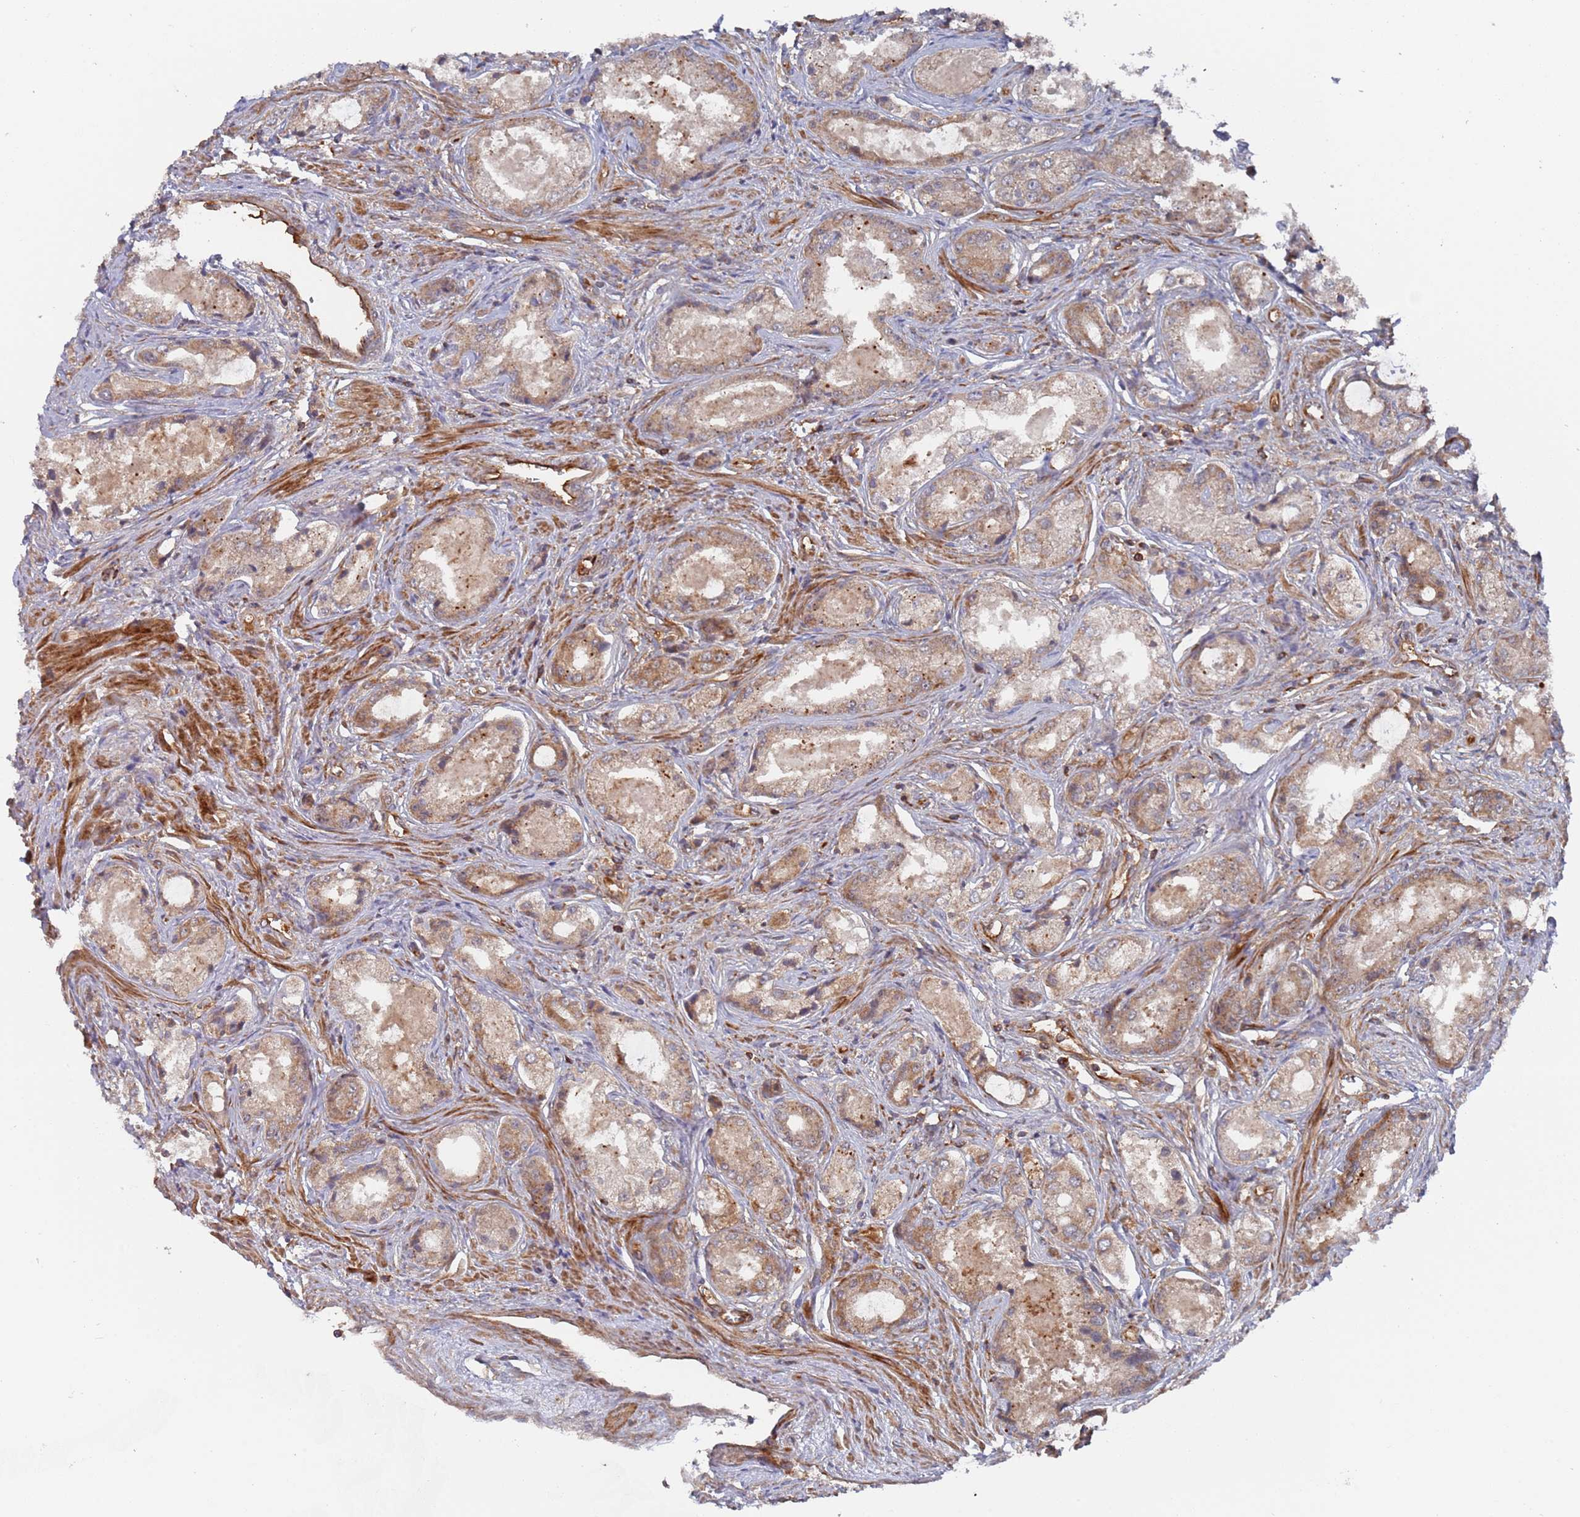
{"staining": {"intensity": "weak", "quantity": ">75%", "location": "cytoplasmic/membranous"}, "tissue": "prostate cancer", "cell_type": "Tumor cells", "image_type": "cancer", "snomed": [{"axis": "morphology", "description": "Adenocarcinoma, Low grade"}, {"axis": "topography", "description": "Prostate"}], "caption": "IHC staining of prostate low-grade adenocarcinoma, which demonstrates low levels of weak cytoplasmic/membranous staining in approximately >75% of tumor cells indicating weak cytoplasmic/membranous protein positivity. The staining was performed using DAB (brown) for protein detection and nuclei were counterstained in hematoxylin (blue).", "gene": "DDX60", "patient": {"sex": "male", "age": 68}}